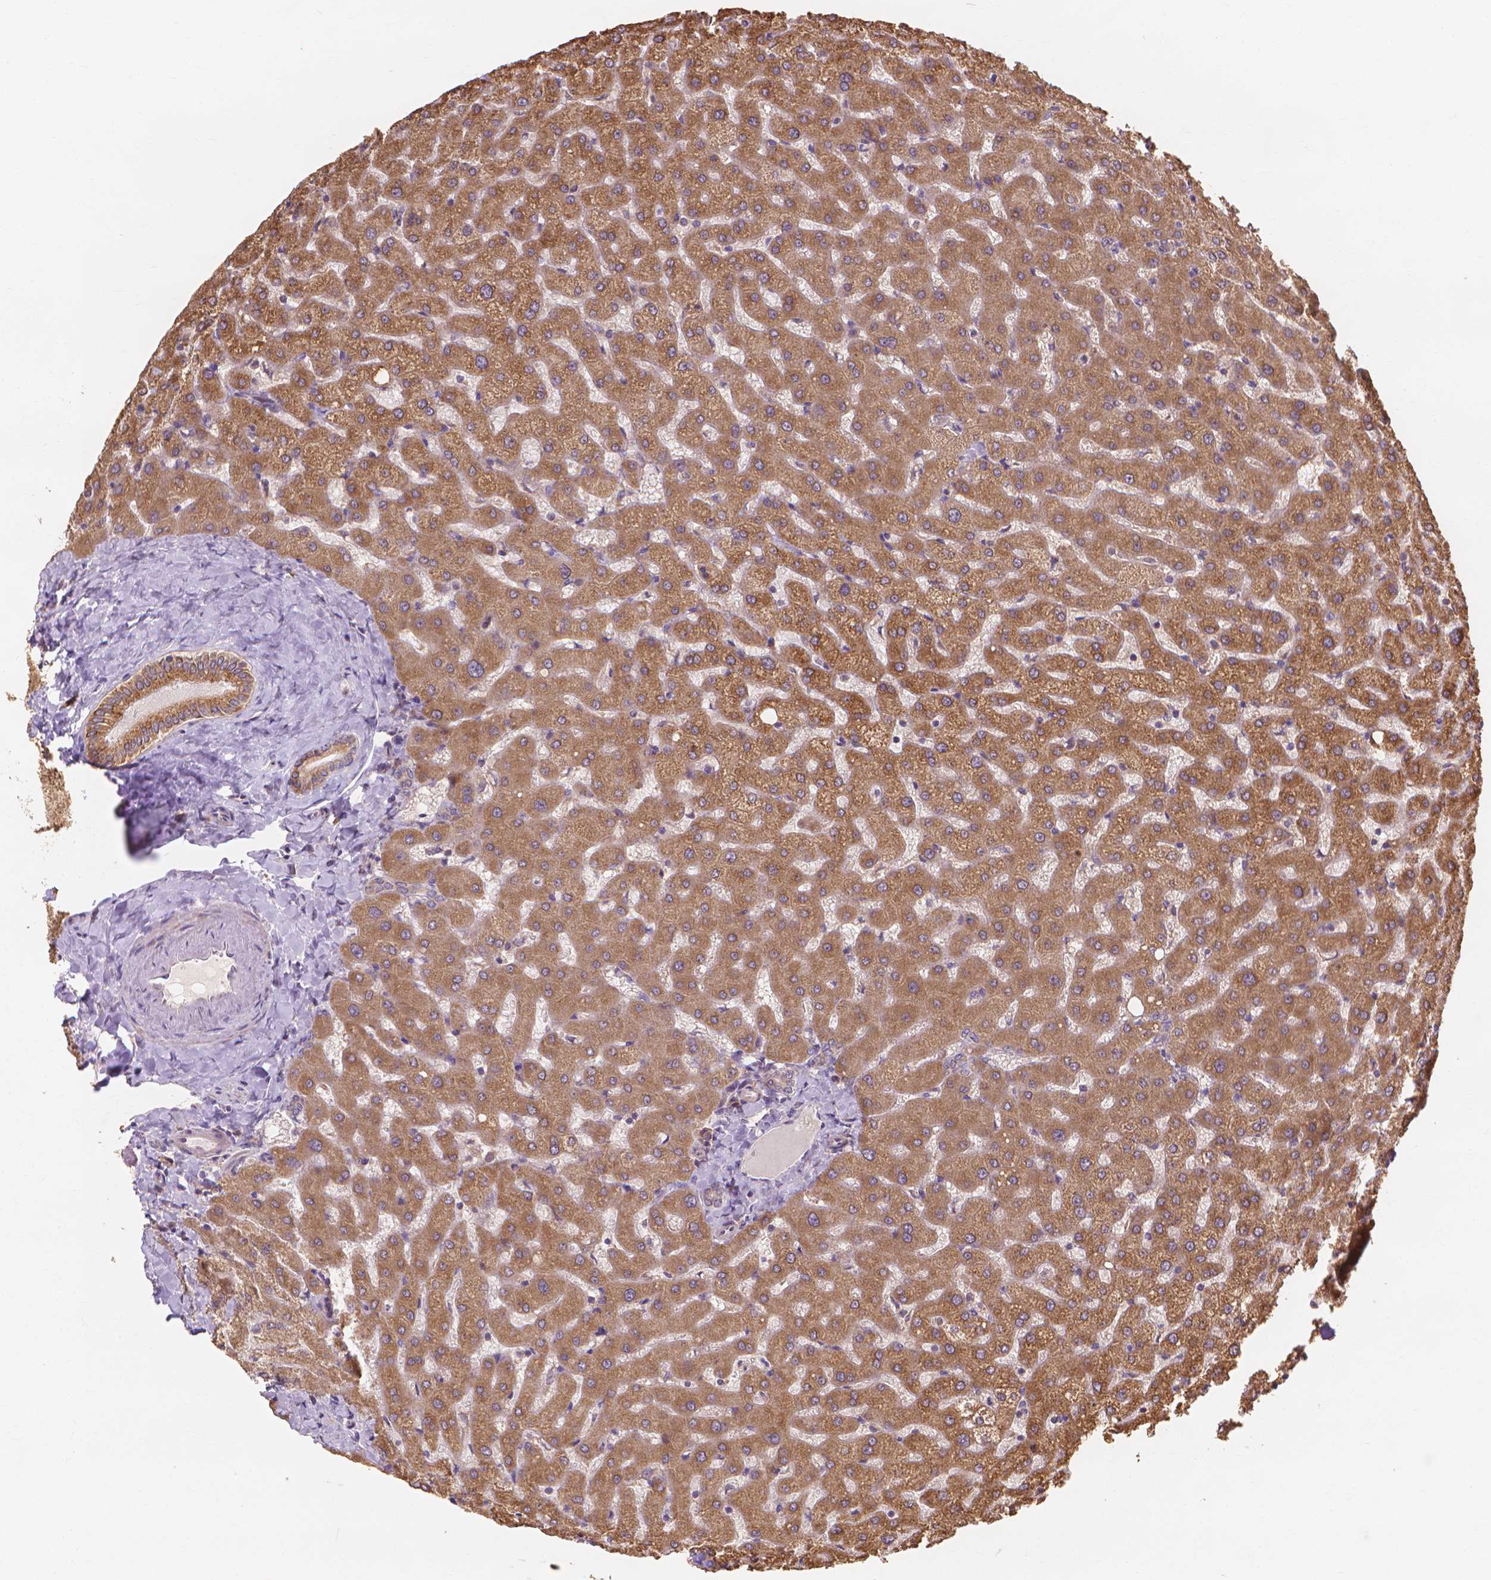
{"staining": {"intensity": "weak", "quantity": ">75%", "location": "cytoplasmic/membranous"}, "tissue": "liver", "cell_type": "Cholangiocytes", "image_type": "normal", "snomed": [{"axis": "morphology", "description": "Normal tissue, NOS"}, {"axis": "topography", "description": "Liver"}], "caption": "IHC histopathology image of normal liver: human liver stained using immunohistochemistry demonstrates low levels of weak protein expression localized specifically in the cytoplasmic/membranous of cholangiocytes, appearing as a cytoplasmic/membranous brown color.", "gene": "TAB2", "patient": {"sex": "female", "age": 50}}